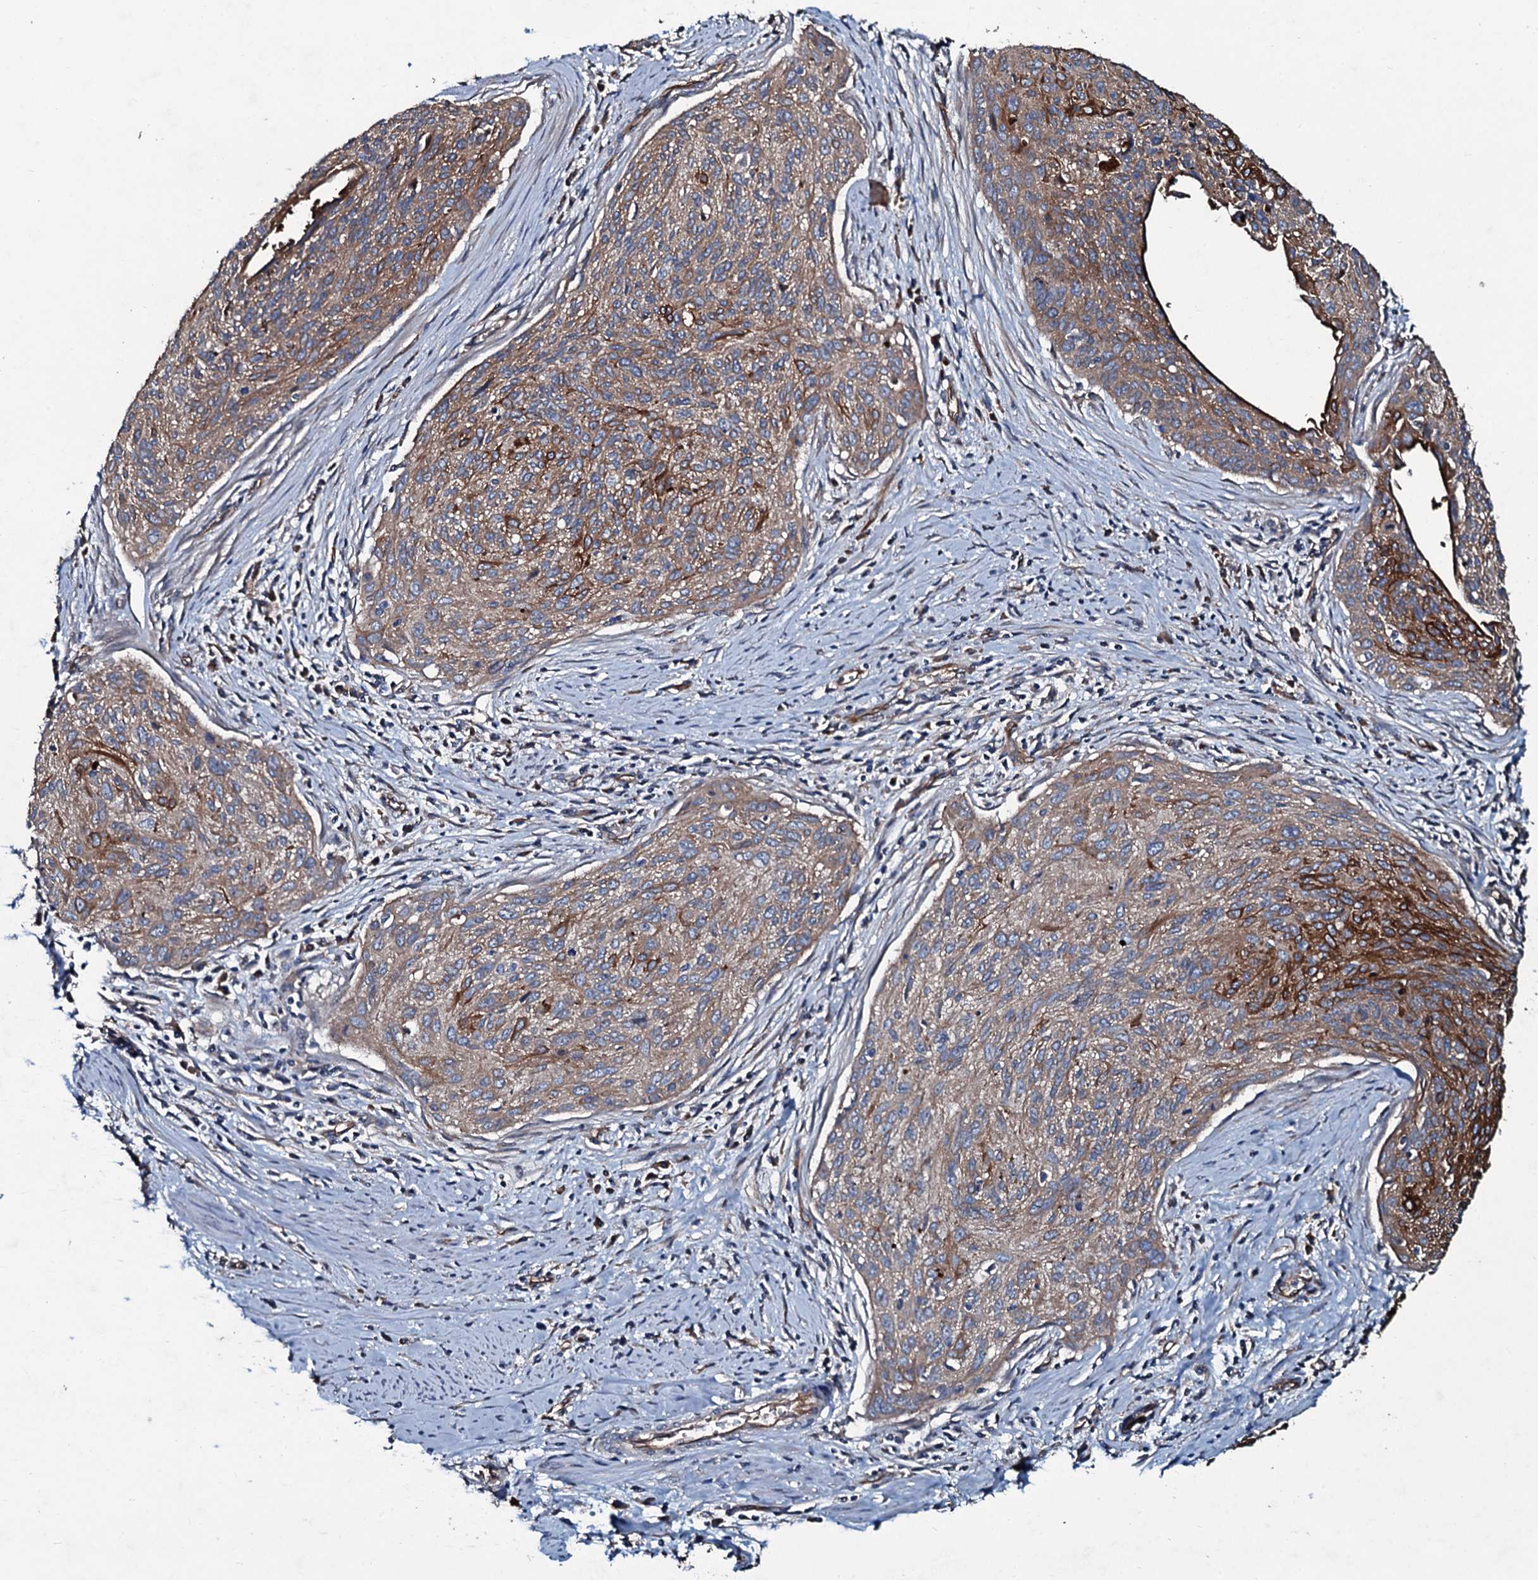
{"staining": {"intensity": "moderate", "quantity": ">75%", "location": "cytoplasmic/membranous"}, "tissue": "cervical cancer", "cell_type": "Tumor cells", "image_type": "cancer", "snomed": [{"axis": "morphology", "description": "Squamous cell carcinoma, NOS"}, {"axis": "topography", "description": "Cervix"}], "caption": "Immunohistochemical staining of cervical cancer (squamous cell carcinoma) shows moderate cytoplasmic/membranous protein expression in approximately >75% of tumor cells.", "gene": "DMAC2", "patient": {"sex": "female", "age": 55}}